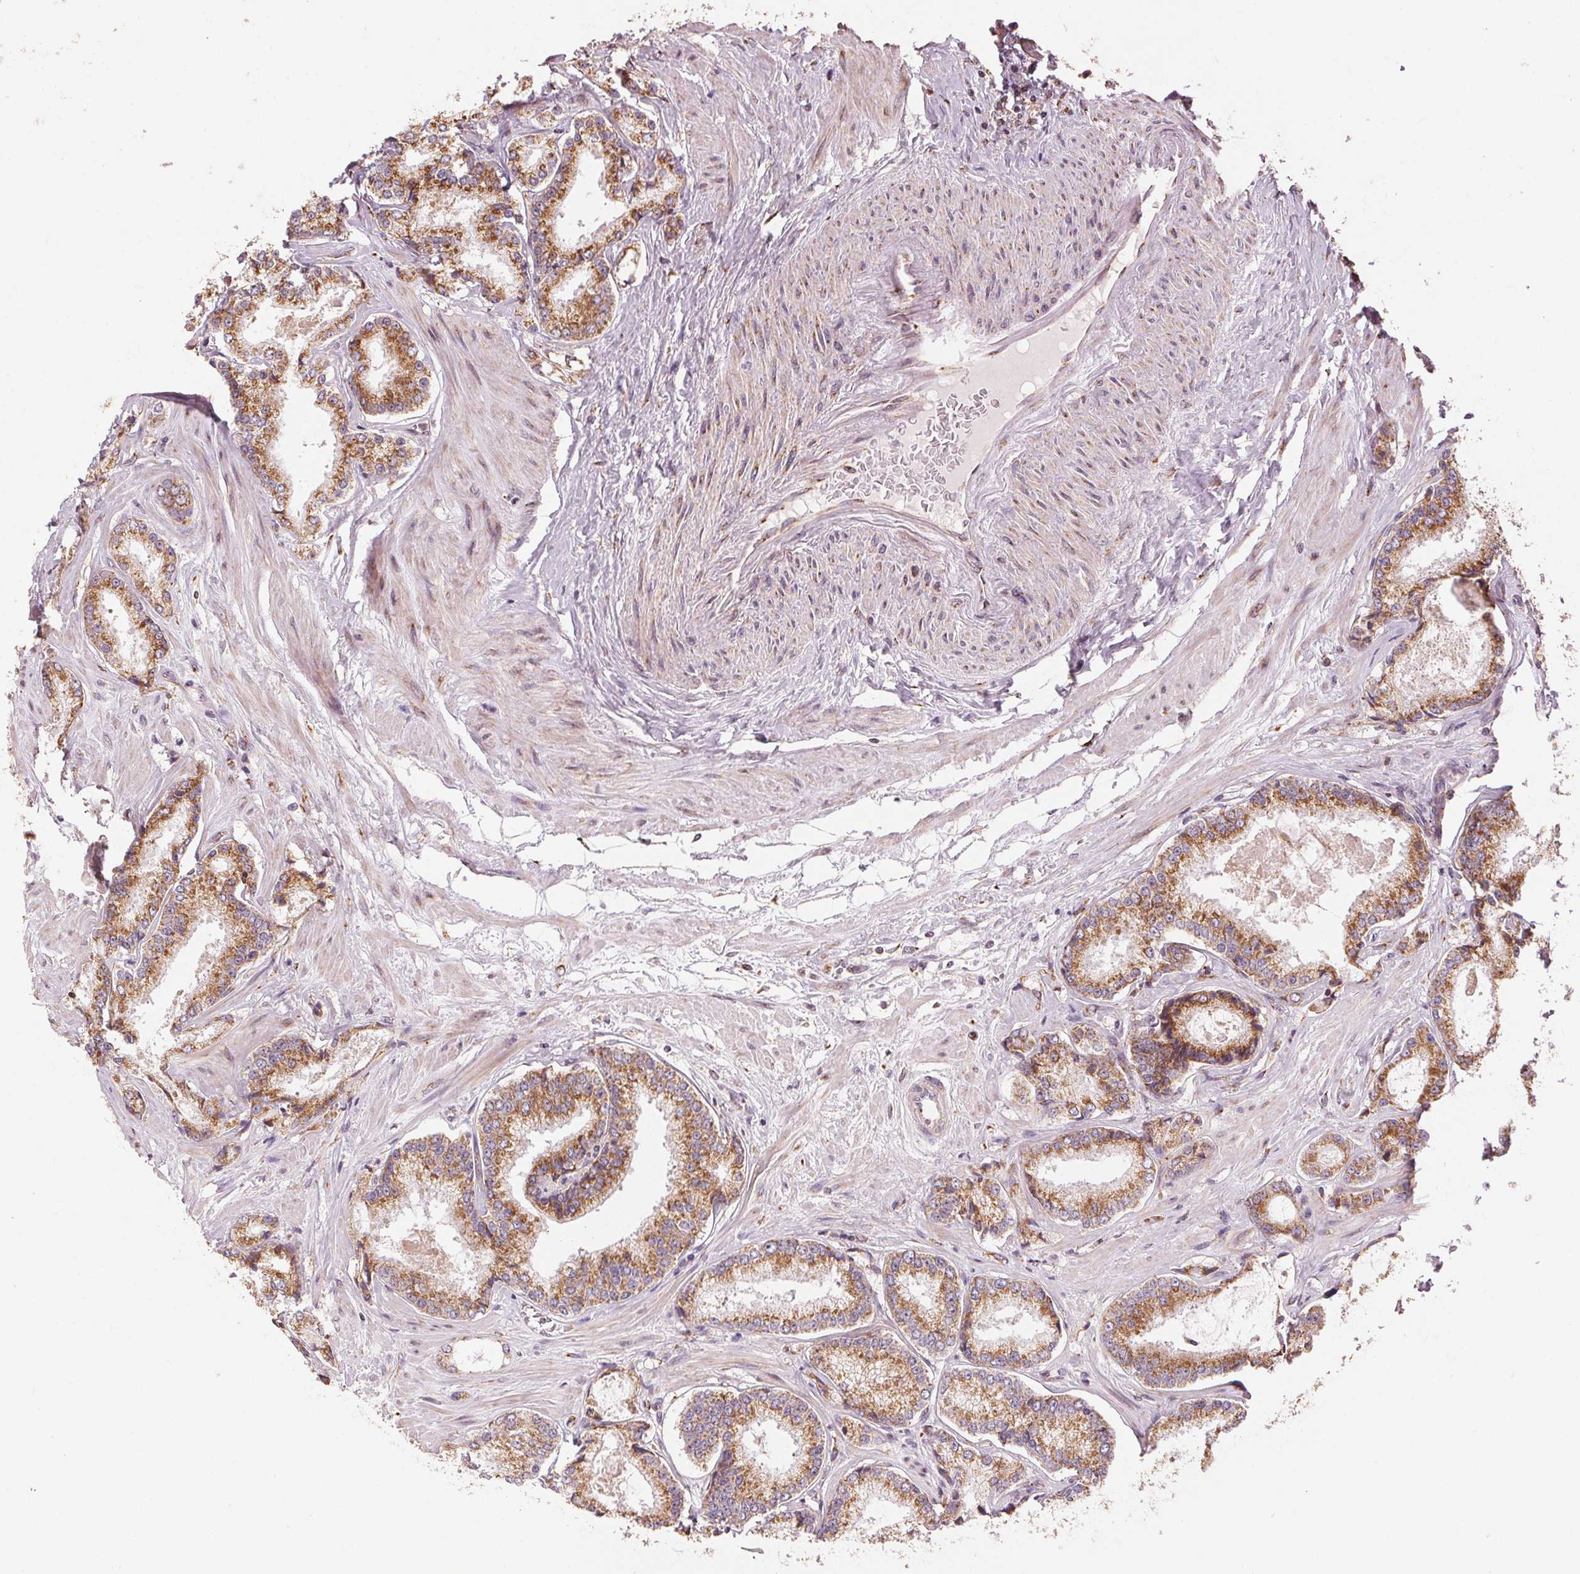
{"staining": {"intensity": "moderate", "quantity": ">75%", "location": "cytoplasmic/membranous"}, "tissue": "prostate cancer", "cell_type": "Tumor cells", "image_type": "cancer", "snomed": [{"axis": "morphology", "description": "Adenocarcinoma, Low grade"}, {"axis": "topography", "description": "Prostate"}], "caption": "IHC (DAB) staining of human prostate cancer exhibits moderate cytoplasmic/membranous protein expression in about >75% of tumor cells. (DAB IHC, brown staining for protein, blue staining for nuclei).", "gene": "TOMM70", "patient": {"sex": "male", "age": 56}}